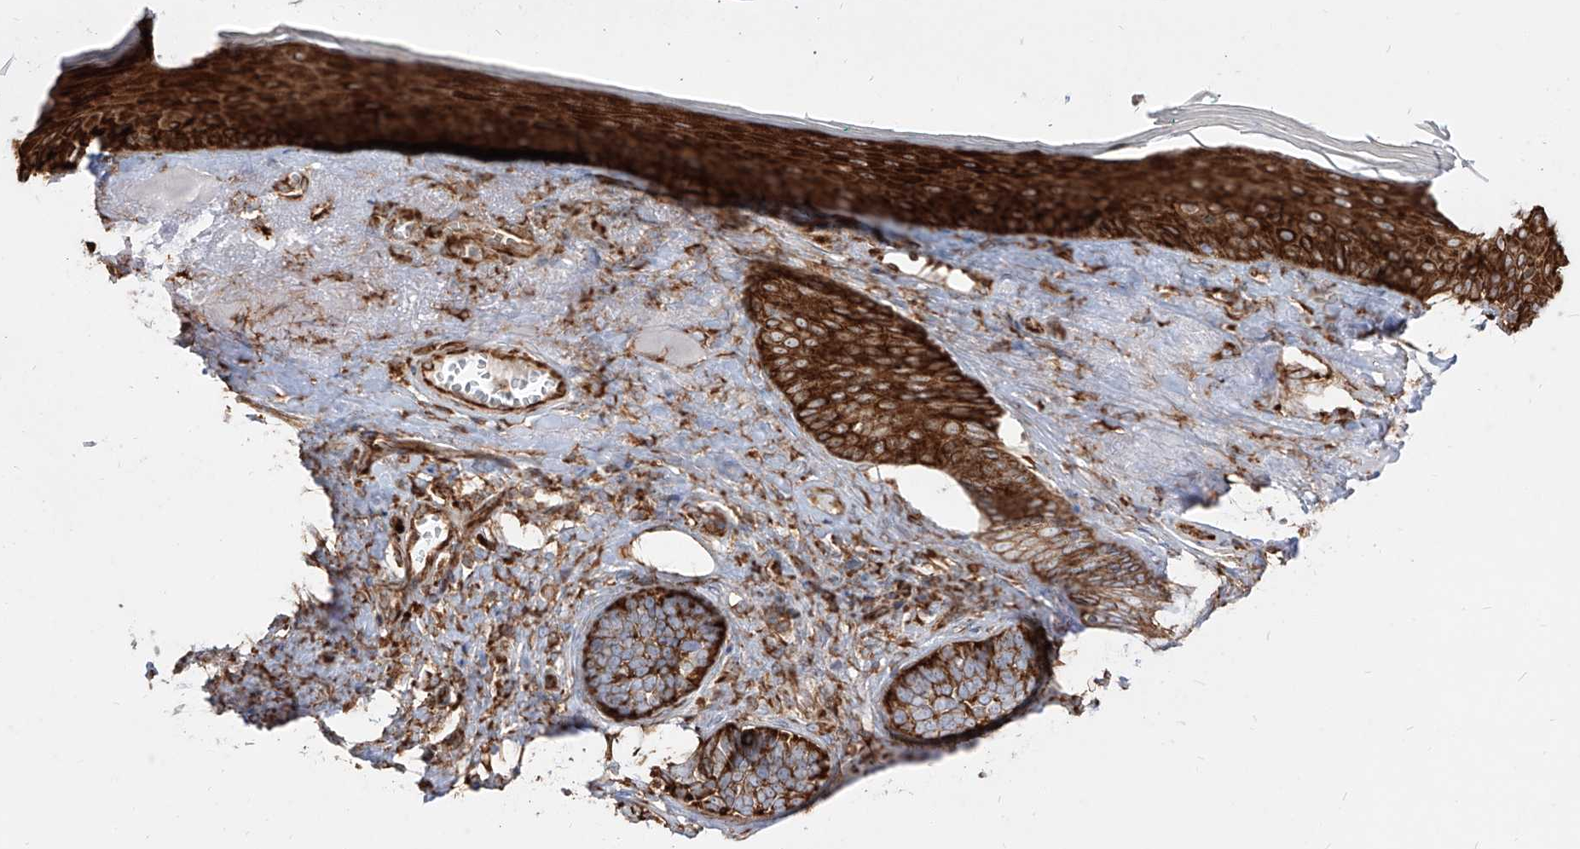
{"staining": {"intensity": "strong", "quantity": ">75%", "location": "cytoplasmic/membranous"}, "tissue": "skin cancer", "cell_type": "Tumor cells", "image_type": "cancer", "snomed": [{"axis": "morphology", "description": "Basal cell carcinoma"}, {"axis": "topography", "description": "Skin"}], "caption": "Immunohistochemical staining of human skin cancer reveals strong cytoplasmic/membranous protein staining in about >75% of tumor cells.", "gene": "RPS25", "patient": {"sex": "male", "age": 62}}